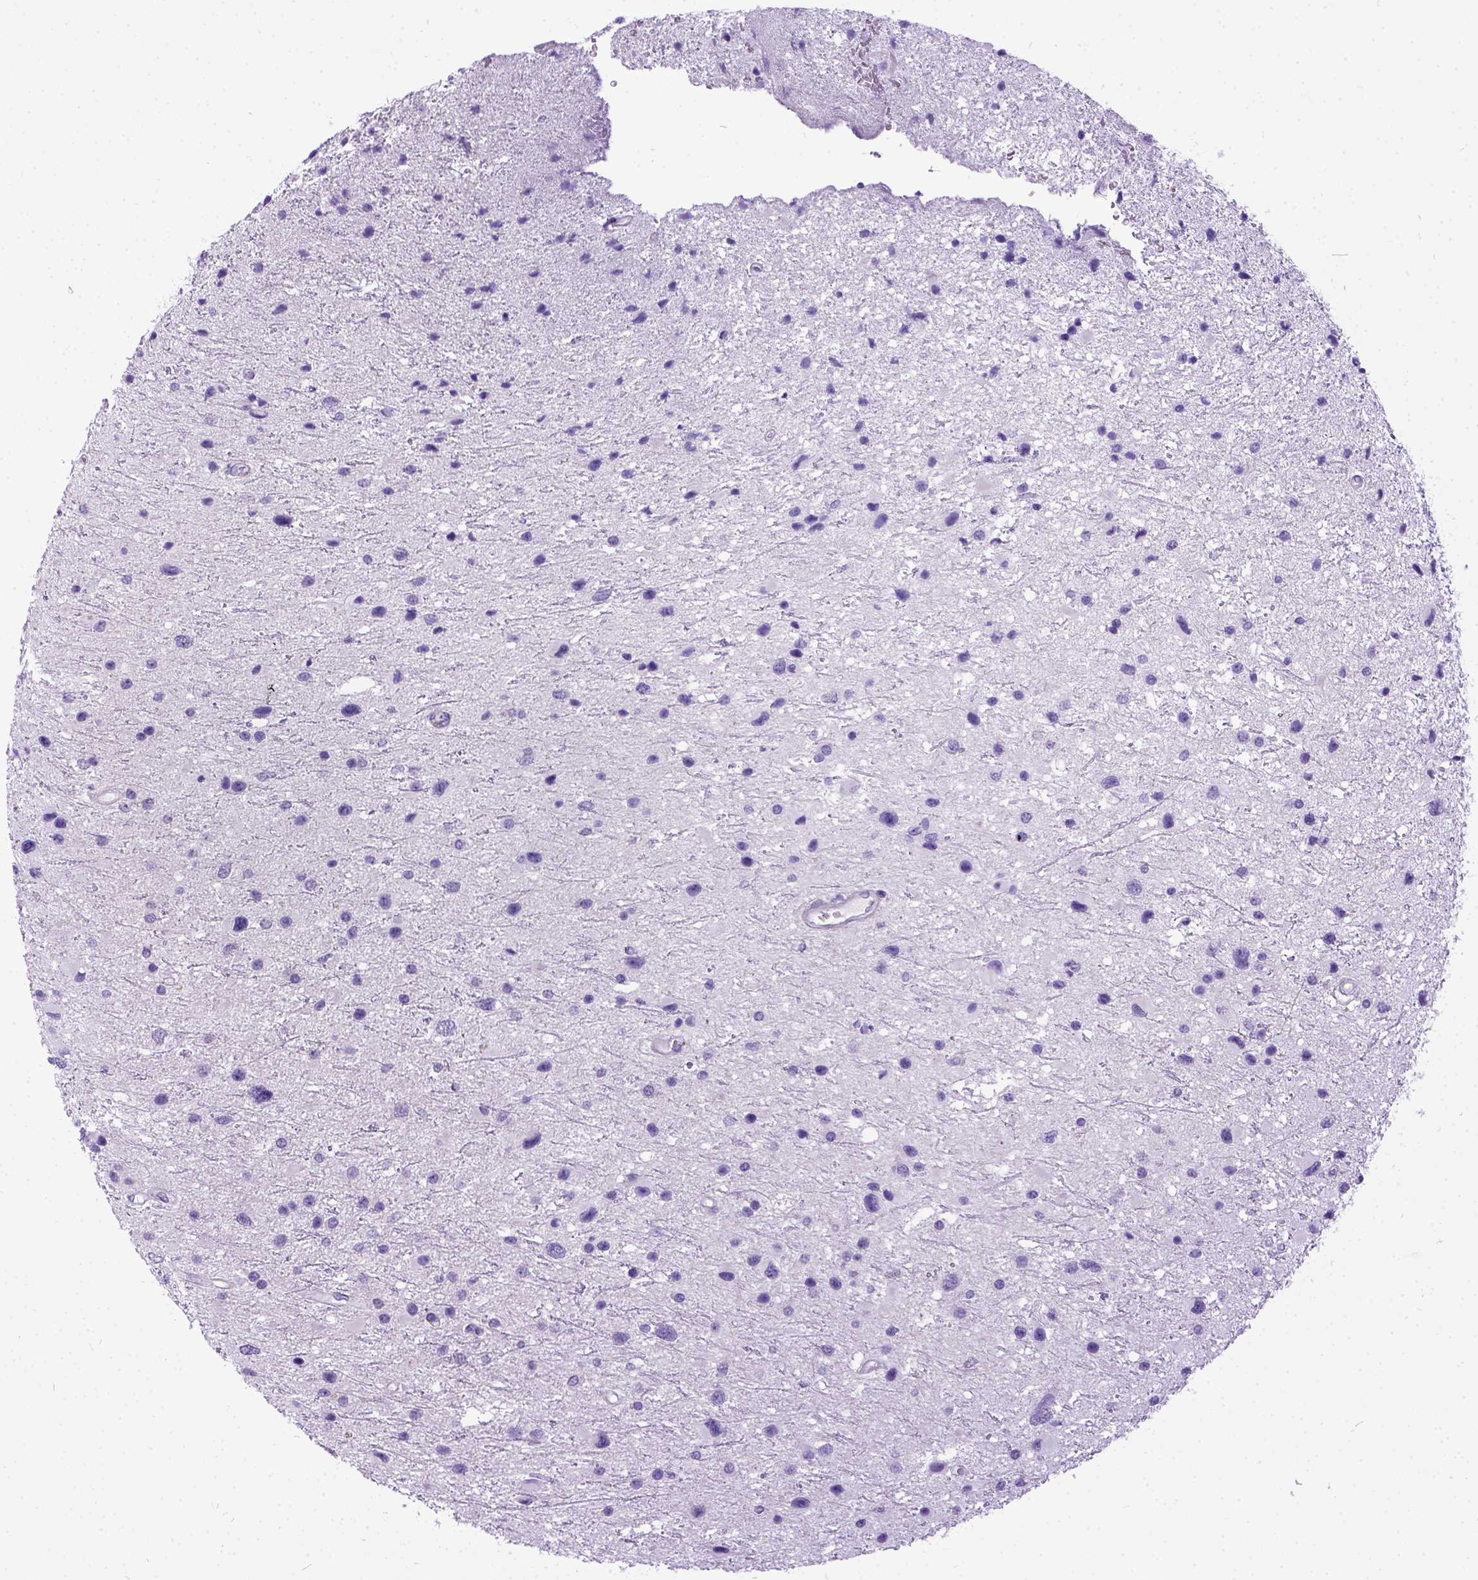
{"staining": {"intensity": "negative", "quantity": "none", "location": "none"}, "tissue": "glioma", "cell_type": "Tumor cells", "image_type": "cancer", "snomed": [{"axis": "morphology", "description": "Glioma, malignant, Low grade"}, {"axis": "topography", "description": "Brain"}], "caption": "High magnification brightfield microscopy of glioma stained with DAB (brown) and counterstained with hematoxylin (blue): tumor cells show no significant expression.", "gene": "IGF2", "patient": {"sex": "female", "age": 32}}